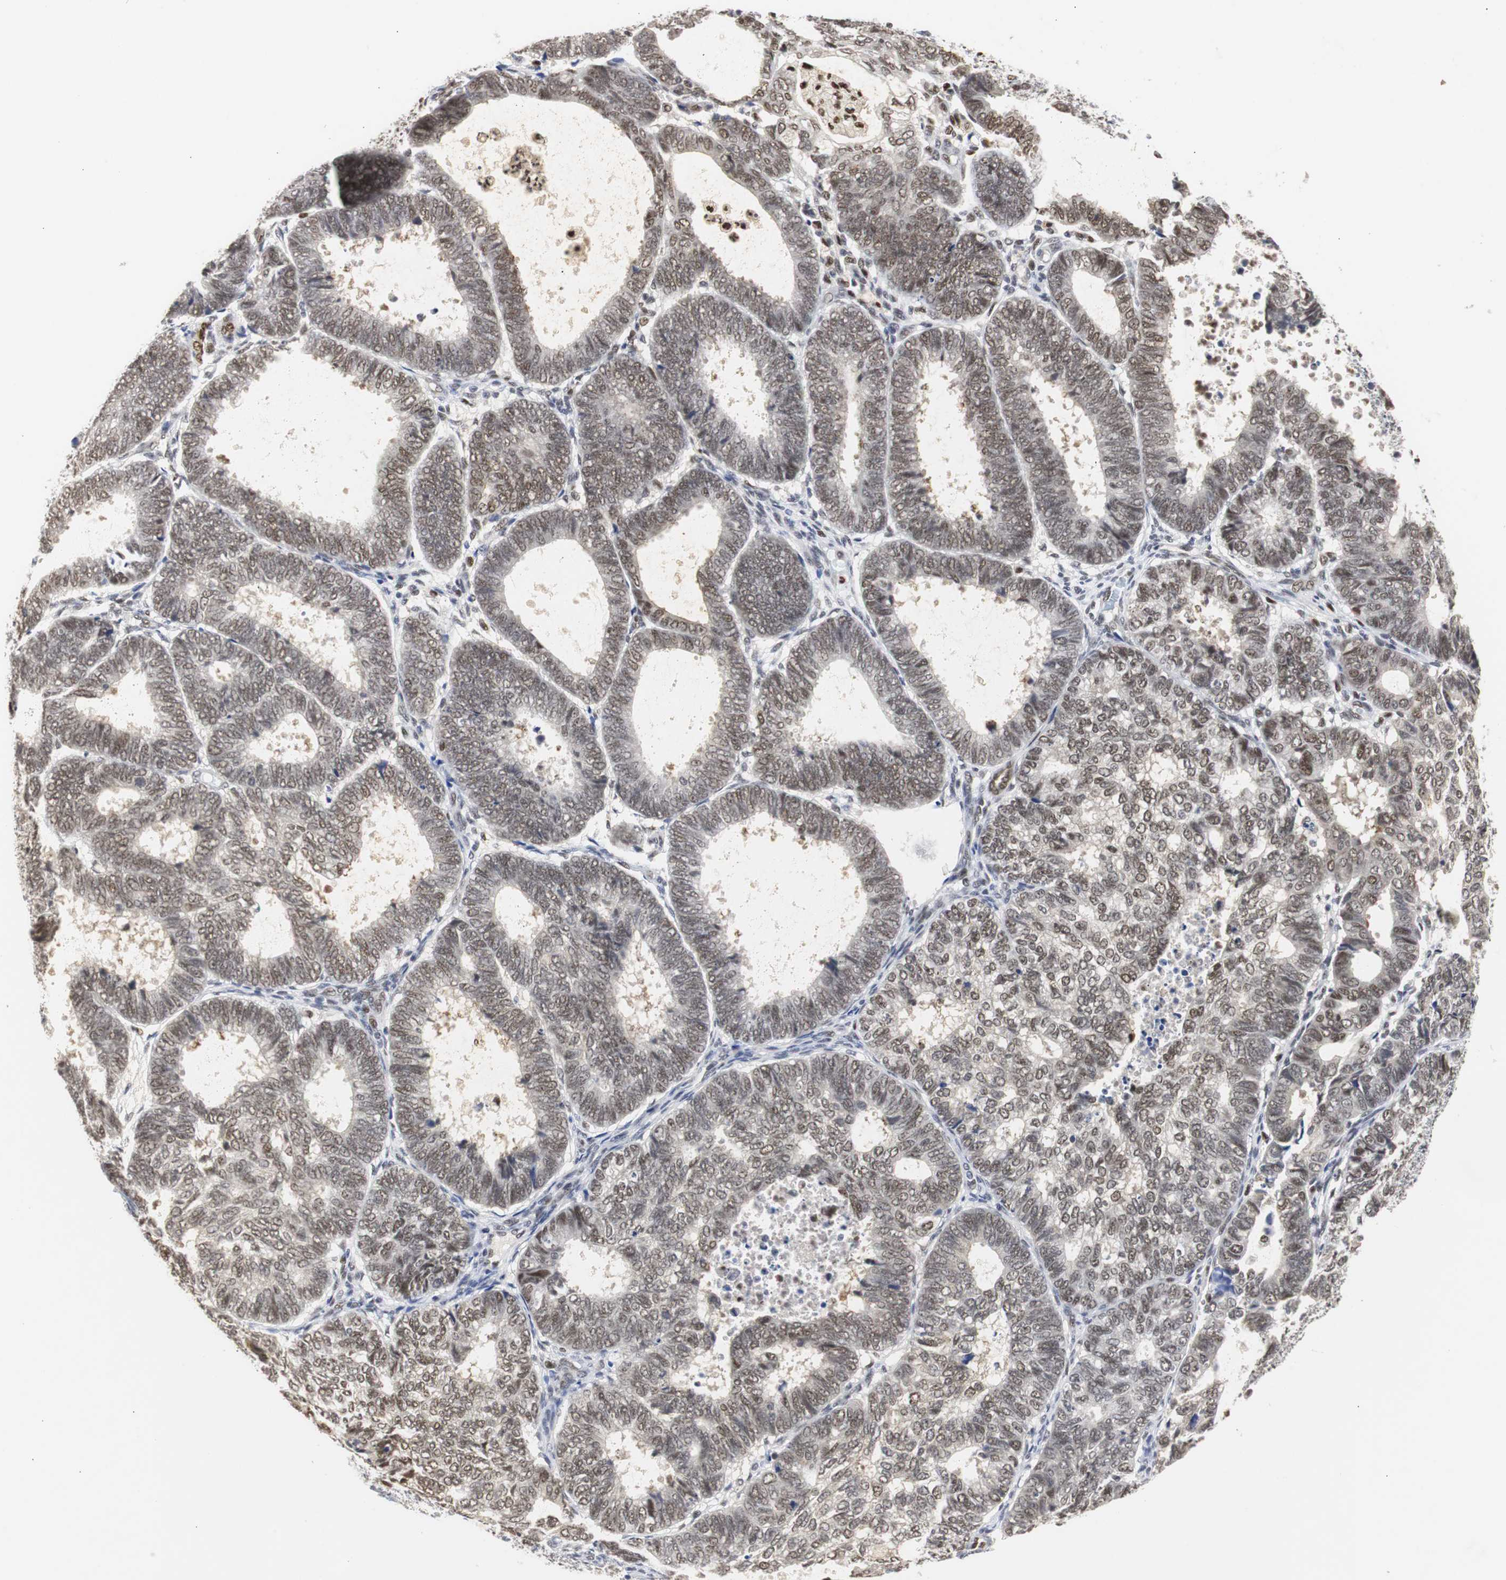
{"staining": {"intensity": "moderate", "quantity": ">75%", "location": "nuclear"}, "tissue": "endometrial cancer", "cell_type": "Tumor cells", "image_type": "cancer", "snomed": [{"axis": "morphology", "description": "Adenocarcinoma, NOS"}, {"axis": "topography", "description": "Uterus"}], "caption": "Human adenocarcinoma (endometrial) stained with a brown dye displays moderate nuclear positive positivity in about >75% of tumor cells.", "gene": "ZFC3H1", "patient": {"sex": "female", "age": 60}}